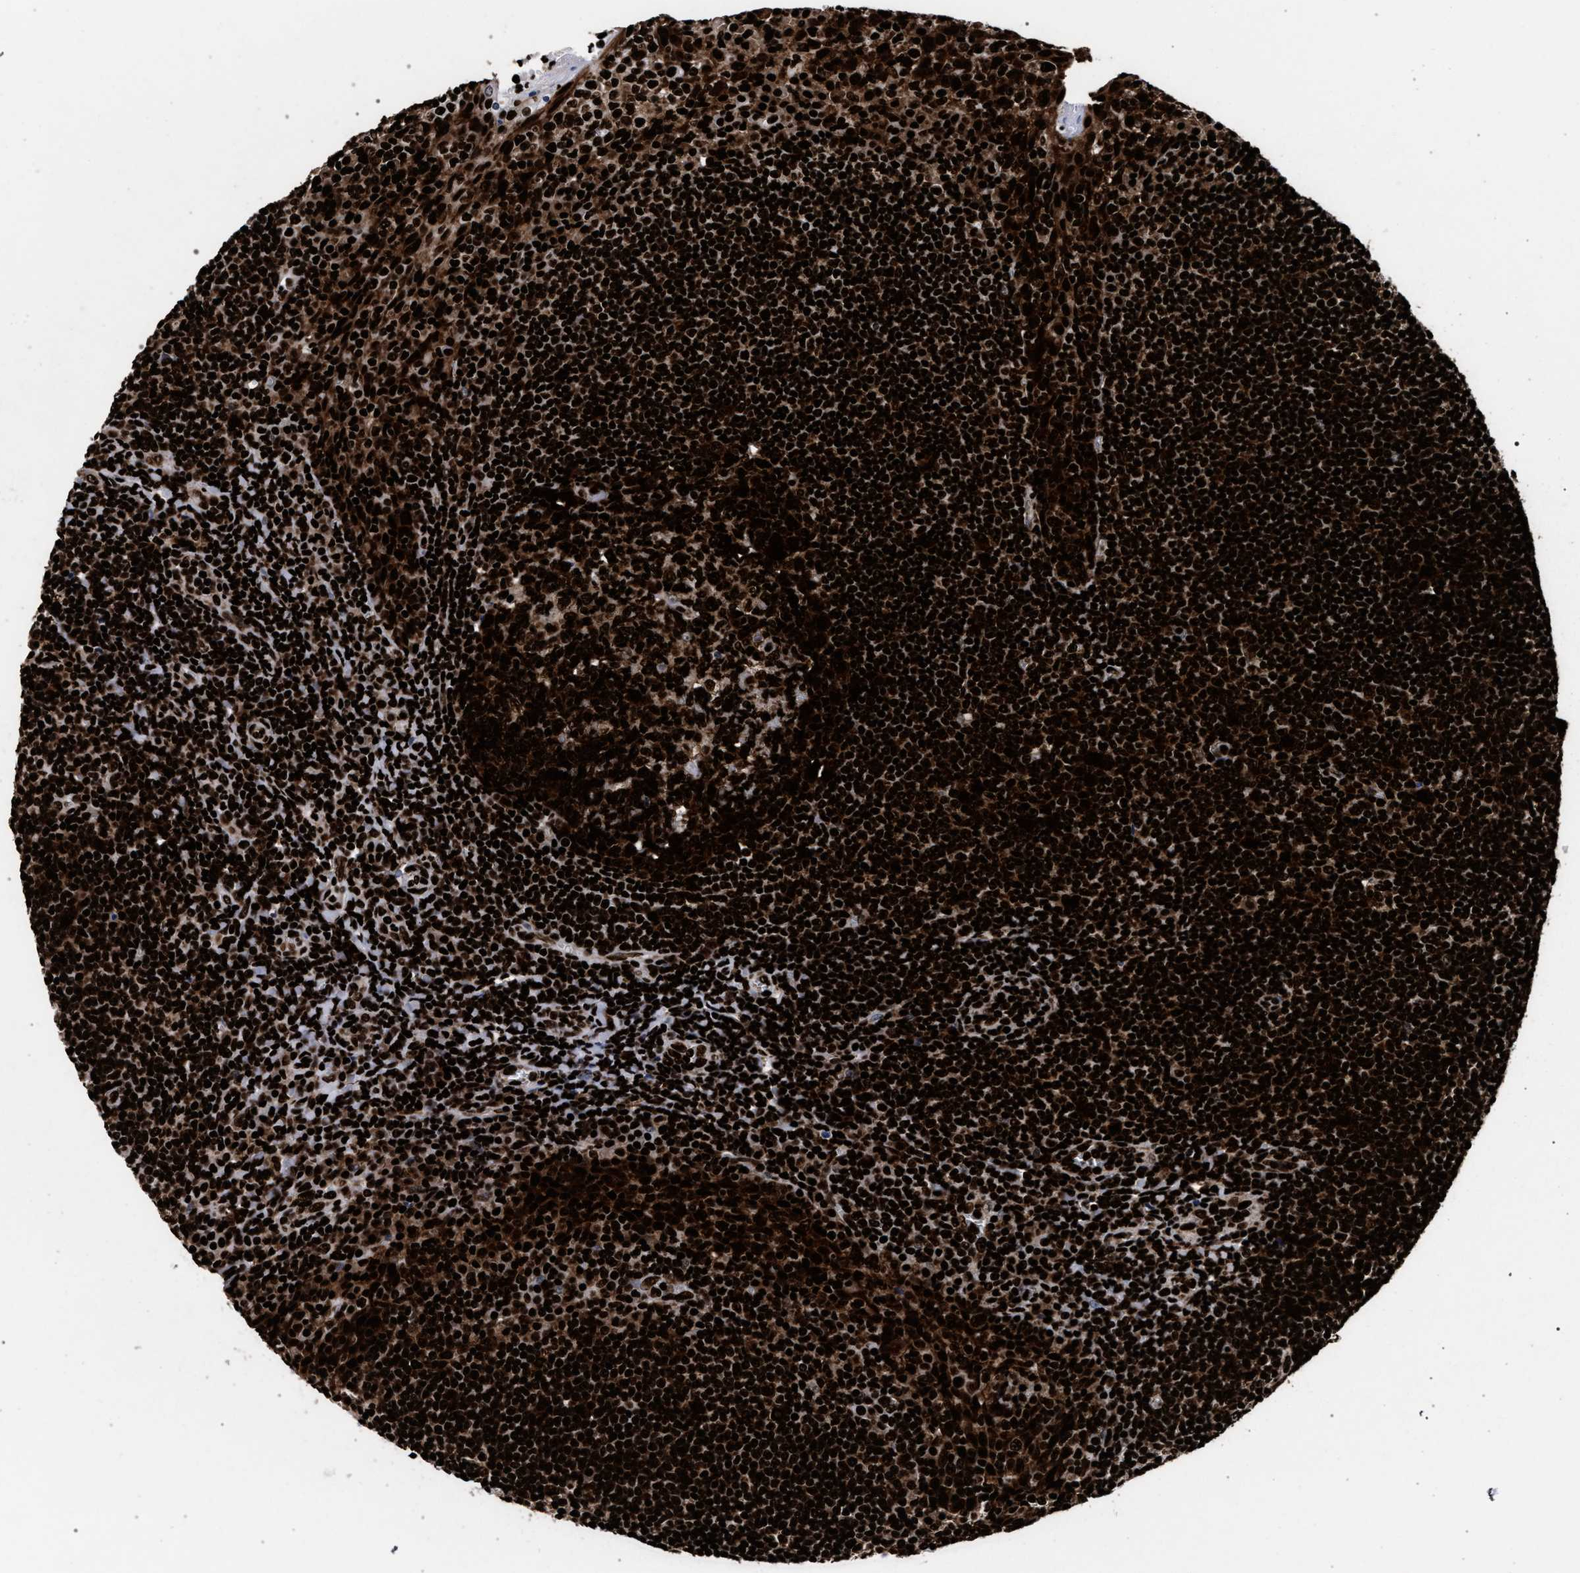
{"staining": {"intensity": "strong", "quantity": ">75%", "location": "nuclear"}, "tissue": "tonsil", "cell_type": "Germinal center cells", "image_type": "normal", "snomed": [{"axis": "morphology", "description": "Normal tissue, NOS"}, {"axis": "topography", "description": "Tonsil"}], "caption": "Strong nuclear positivity for a protein is present in approximately >75% of germinal center cells of benign tonsil using immunohistochemistry (IHC).", "gene": "HNRNPA1", "patient": {"sex": "male", "age": 31}}